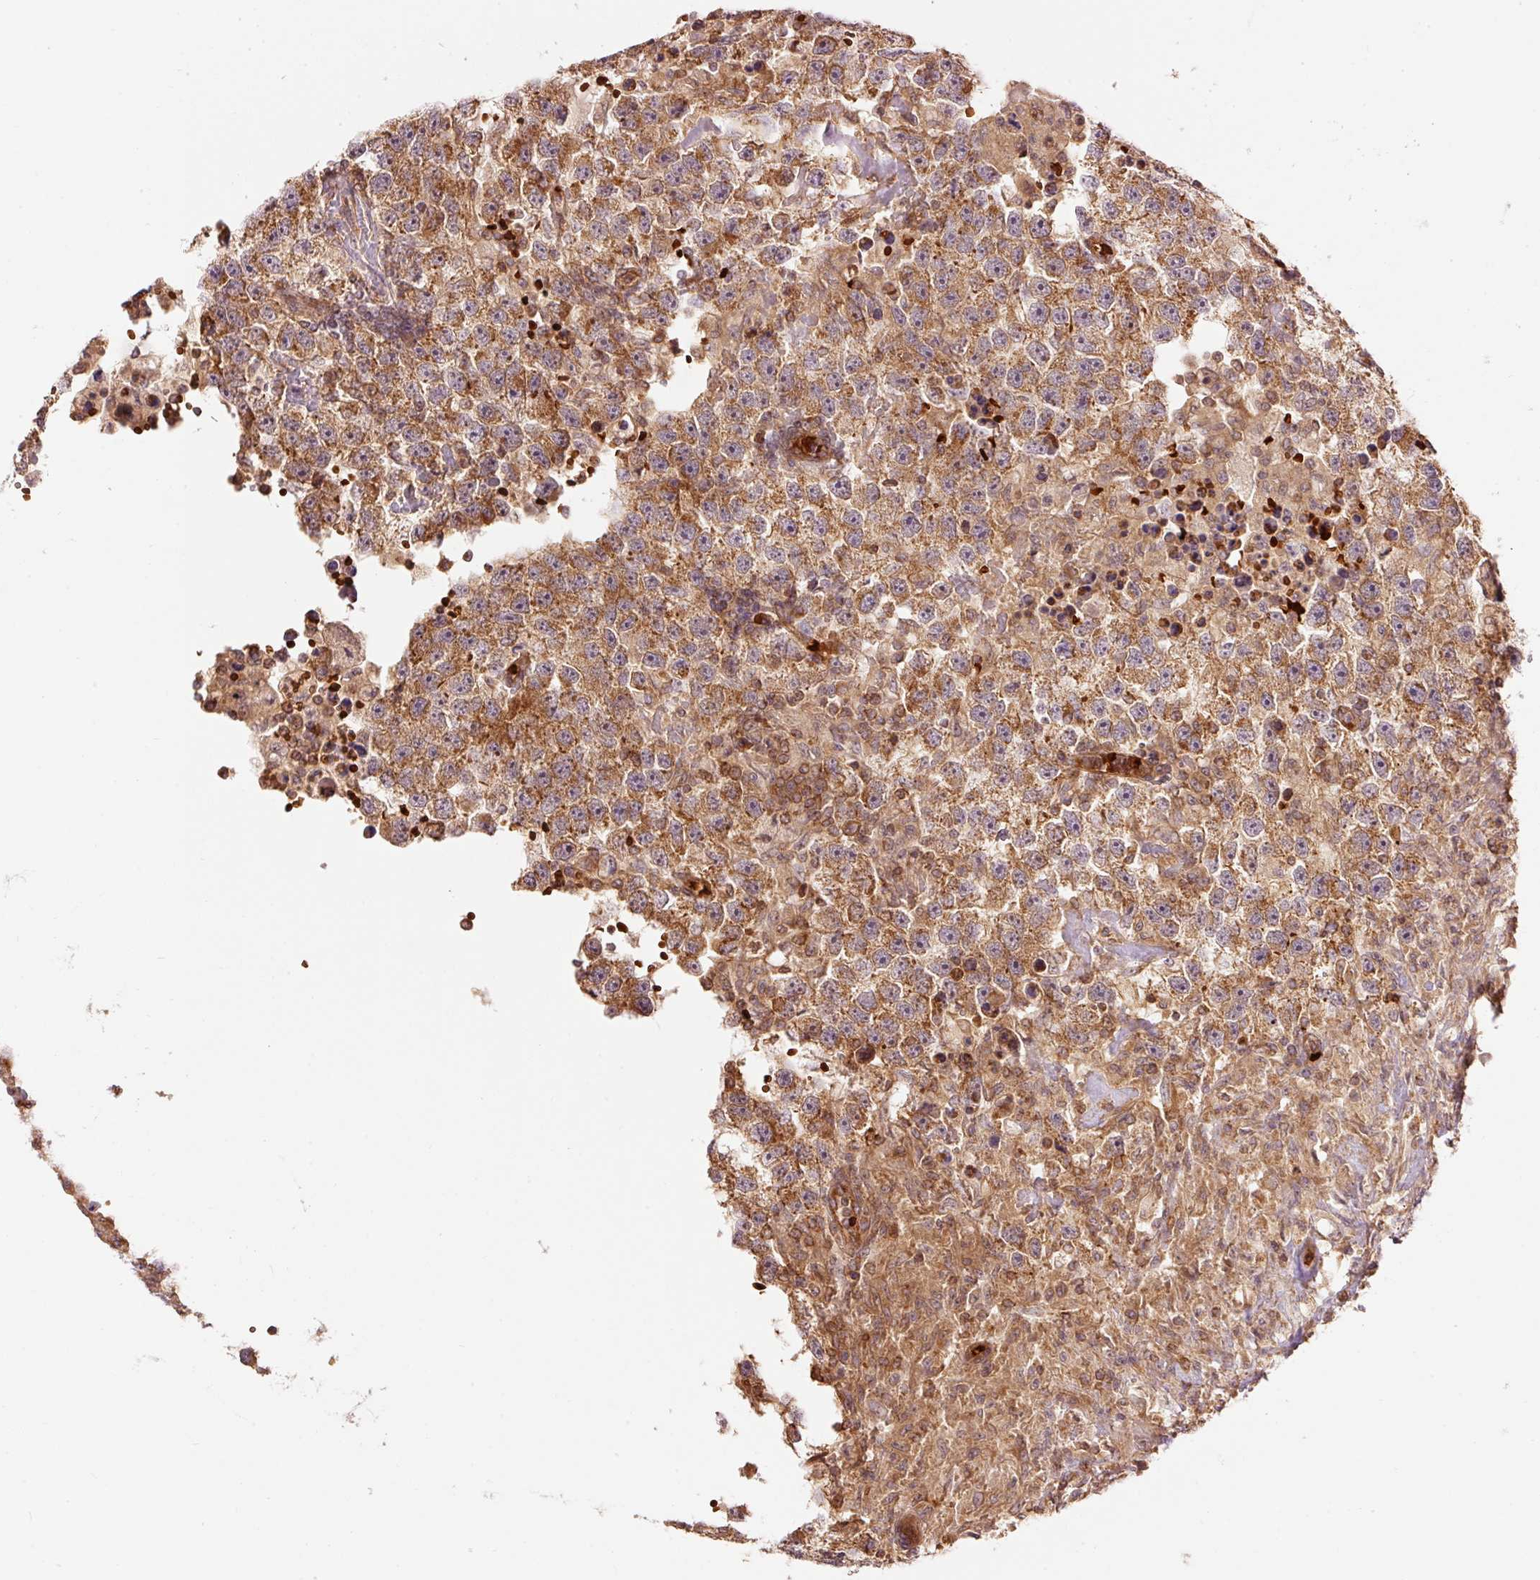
{"staining": {"intensity": "moderate", "quantity": ">75%", "location": "cytoplasmic/membranous"}, "tissue": "testis cancer", "cell_type": "Tumor cells", "image_type": "cancer", "snomed": [{"axis": "morphology", "description": "Carcinoma, Embryonal, NOS"}, {"axis": "topography", "description": "Testis"}], "caption": "The photomicrograph shows immunohistochemical staining of embryonal carcinoma (testis). There is moderate cytoplasmic/membranous staining is present in approximately >75% of tumor cells.", "gene": "ADCY4", "patient": {"sex": "male", "age": 83}}